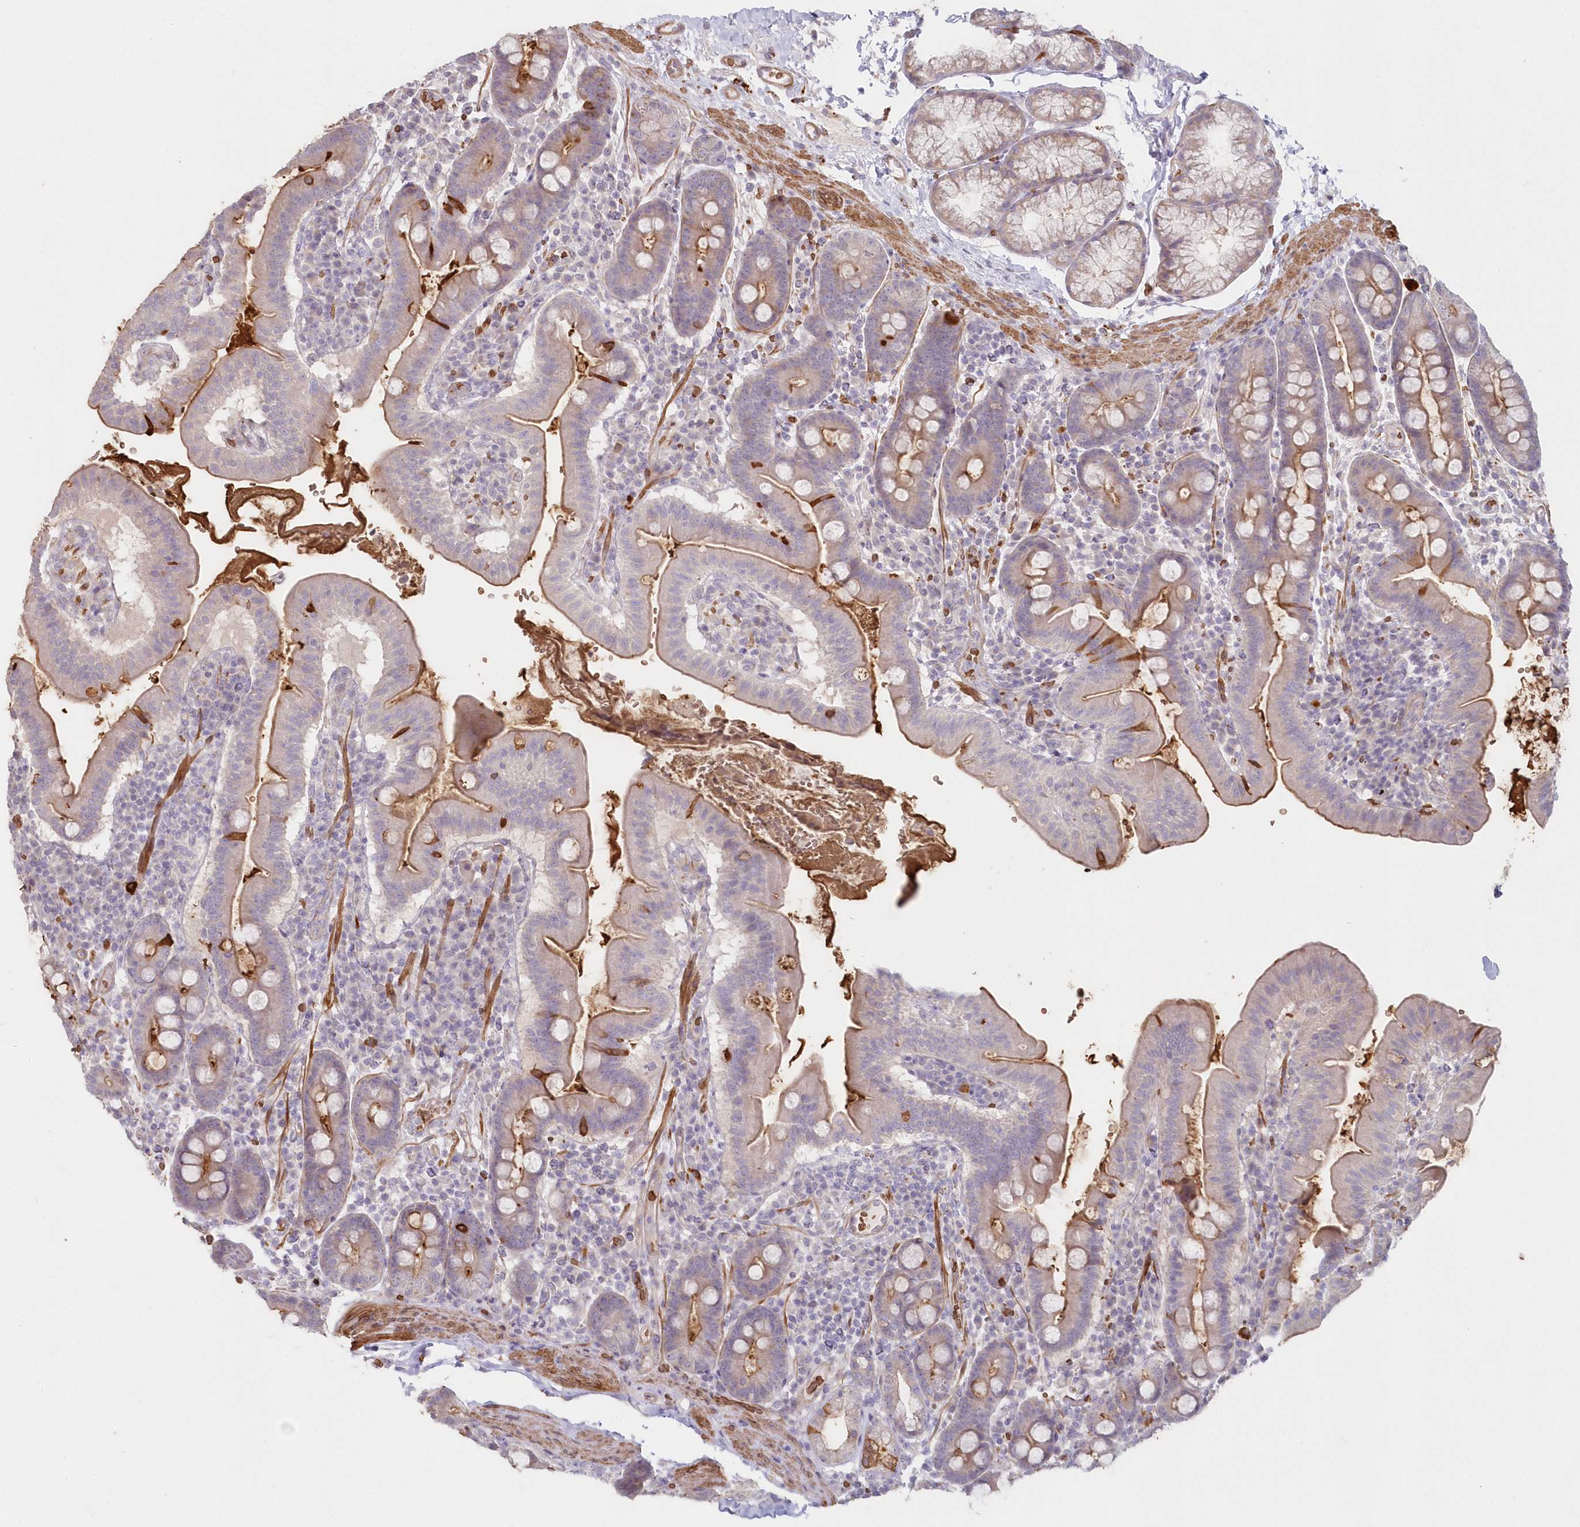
{"staining": {"intensity": "moderate", "quantity": "25%-75%", "location": "cytoplasmic/membranous"}, "tissue": "duodenum", "cell_type": "Glandular cells", "image_type": "normal", "snomed": [{"axis": "morphology", "description": "Normal tissue, NOS"}, {"axis": "morphology", "description": "Adenocarcinoma, NOS"}, {"axis": "topography", "description": "Pancreas"}, {"axis": "topography", "description": "Duodenum"}], "caption": "Immunohistochemical staining of unremarkable human duodenum shows medium levels of moderate cytoplasmic/membranous positivity in about 25%-75% of glandular cells. (DAB = brown stain, brightfield microscopy at high magnification).", "gene": "SERINC1", "patient": {"sex": "male", "age": 50}}